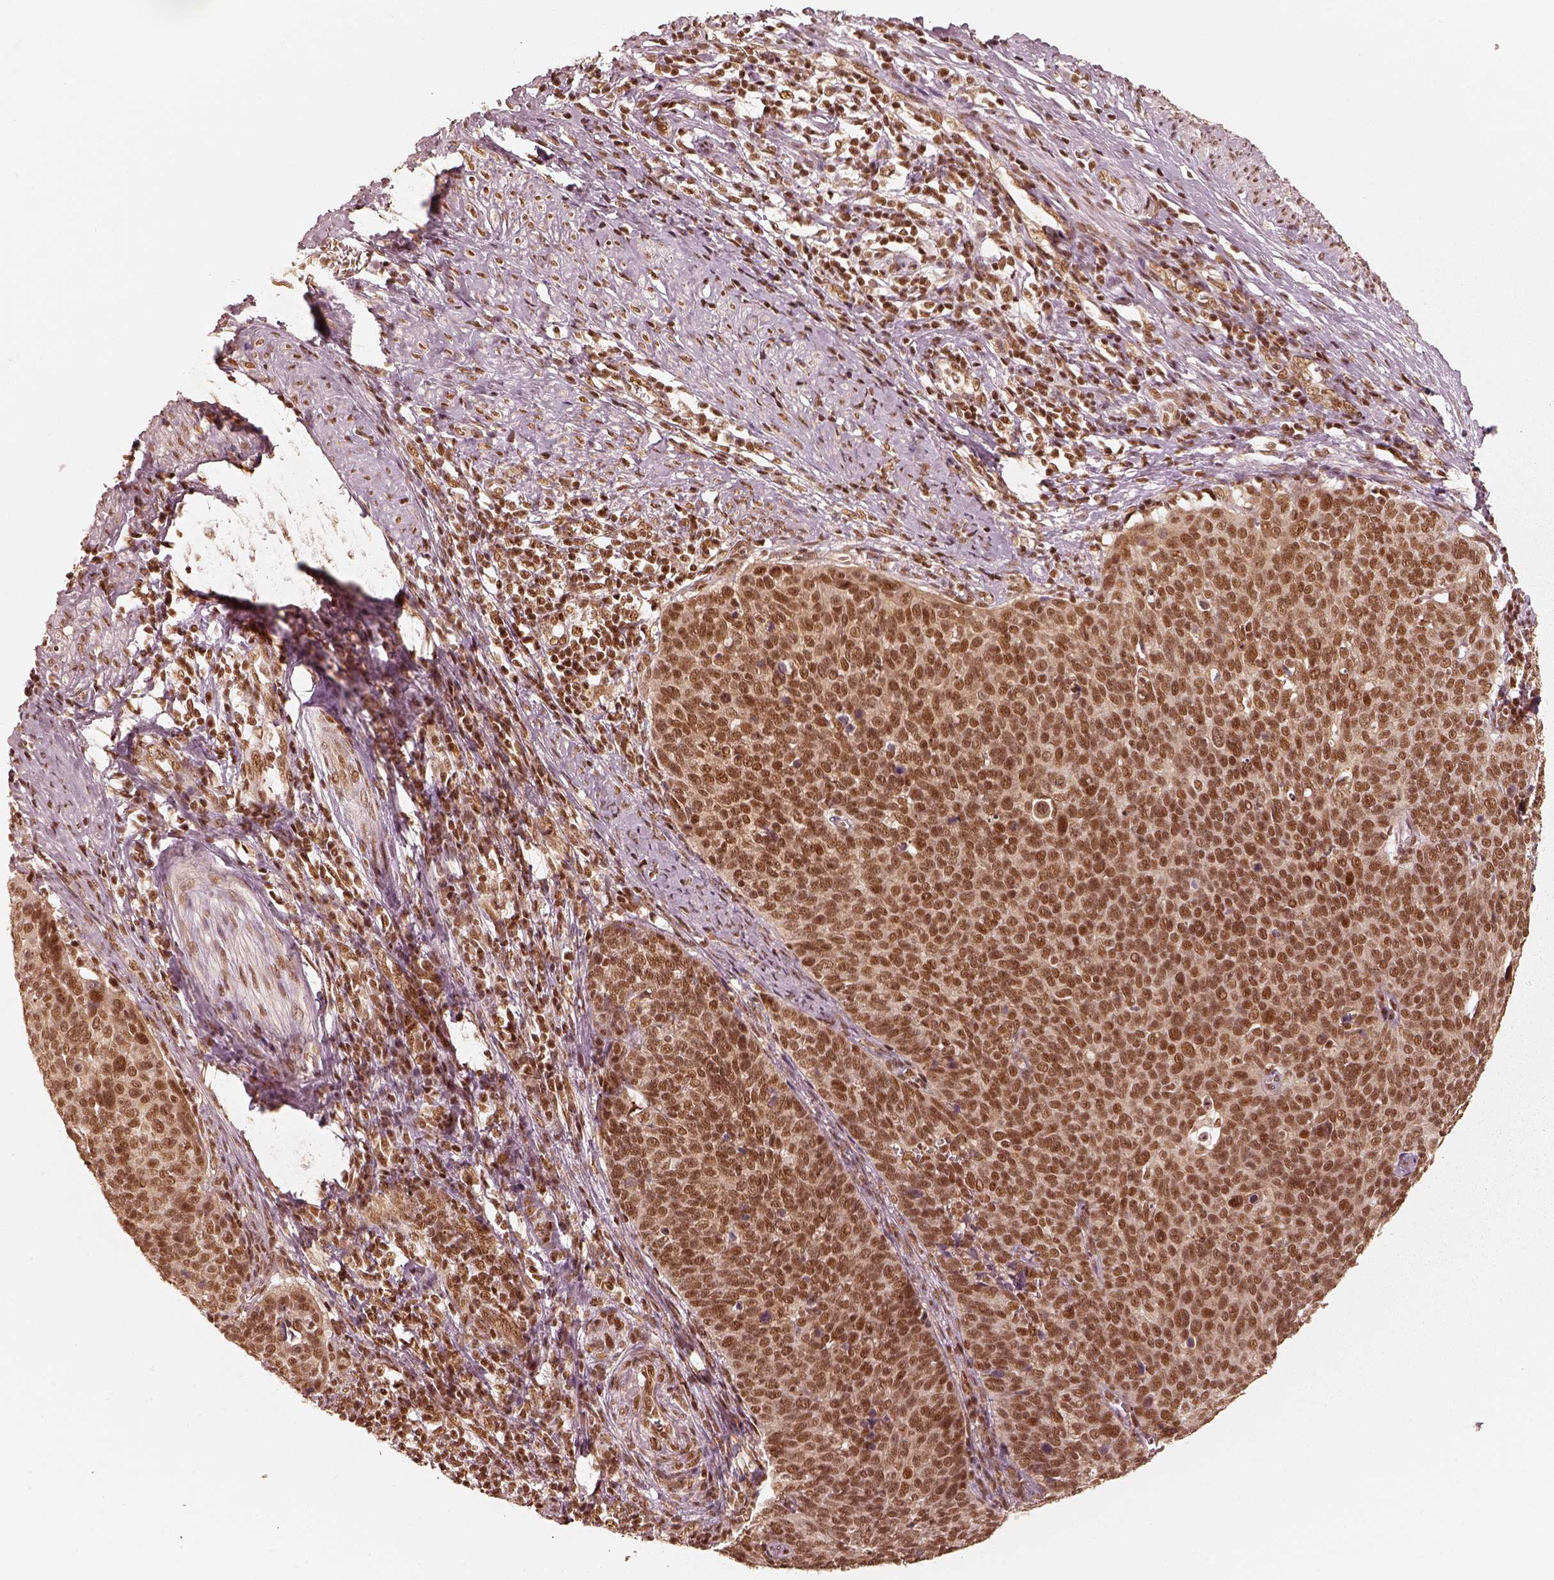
{"staining": {"intensity": "moderate", "quantity": ">75%", "location": "nuclear"}, "tissue": "cervical cancer", "cell_type": "Tumor cells", "image_type": "cancer", "snomed": [{"axis": "morphology", "description": "Normal tissue, NOS"}, {"axis": "morphology", "description": "Squamous cell carcinoma, NOS"}, {"axis": "topography", "description": "Cervix"}], "caption": "Protein staining by immunohistochemistry (IHC) shows moderate nuclear expression in approximately >75% of tumor cells in cervical cancer (squamous cell carcinoma).", "gene": "GMEB2", "patient": {"sex": "female", "age": 39}}